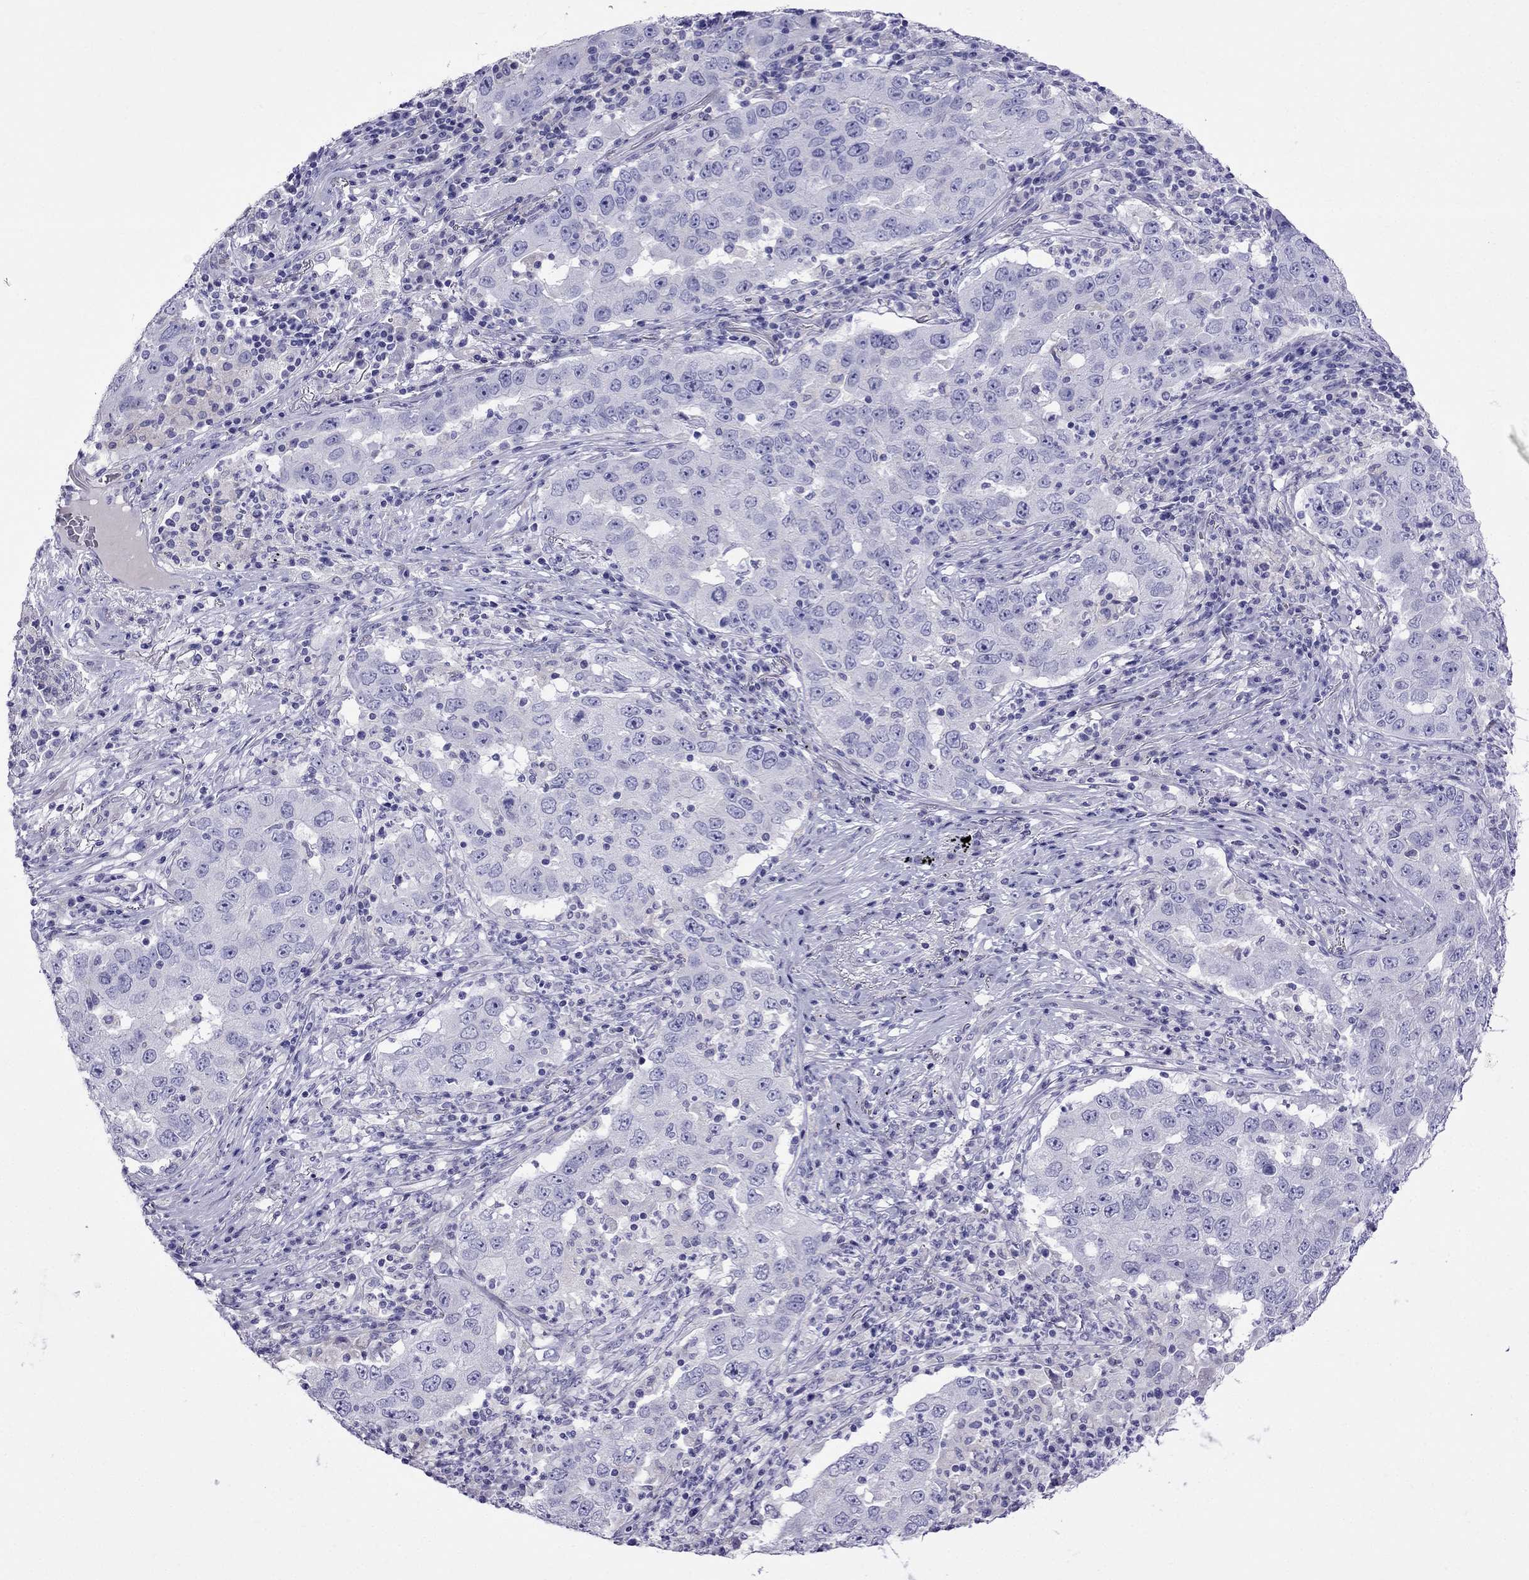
{"staining": {"intensity": "negative", "quantity": "none", "location": "none"}, "tissue": "lung cancer", "cell_type": "Tumor cells", "image_type": "cancer", "snomed": [{"axis": "morphology", "description": "Adenocarcinoma, NOS"}, {"axis": "topography", "description": "Lung"}], "caption": "A photomicrograph of lung cancer (adenocarcinoma) stained for a protein displays no brown staining in tumor cells. (DAB (3,3'-diaminobenzidine) immunohistochemistry visualized using brightfield microscopy, high magnification).", "gene": "TDRD1", "patient": {"sex": "male", "age": 73}}